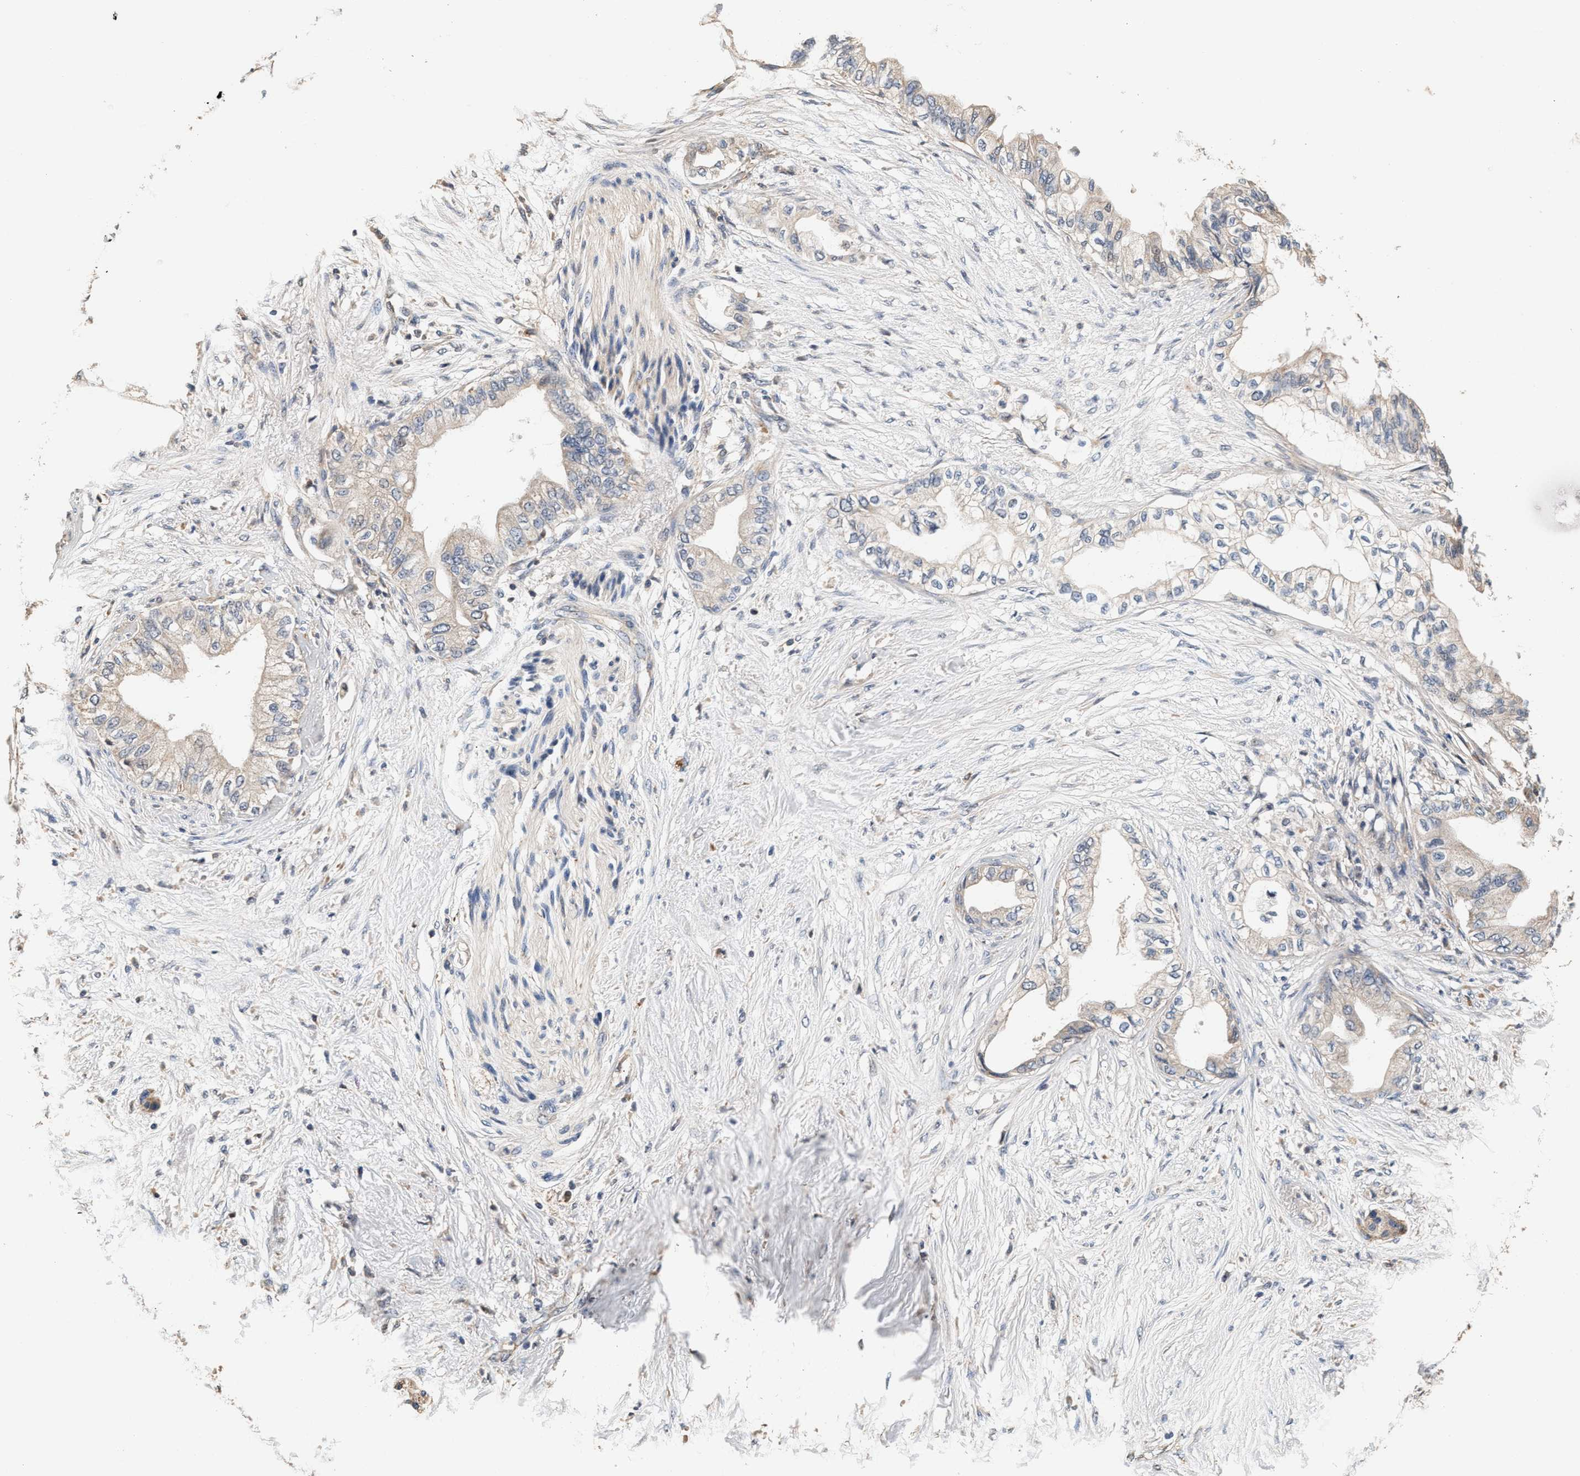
{"staining": {"intensity": "negative", "quantity": "none", "location": "none"}, "tissue": "pancreatic cancer", "cell_type": "Tumor cells", "image_type": "cancer", "snomed": [{"axis": "morphology", "description": "Normal tissue, NOS"}, {"axis": "morphology", "description": "Adenocarcinoma, NOS"}, {"axis": "topography", "description": "Pancreas"}, {"axis": "topography", "description": "Duodenum"}], "caption": "A histopathology image of human pancreatic cancer (adenocarcinoma) is negative for staining in tumor cells. The staining is performed using DAB brown chromogen with nuclei counter-stained in using hematoxylin.", "gene": "PTGR3", "patient": {"sex": "female", "age": 60}}